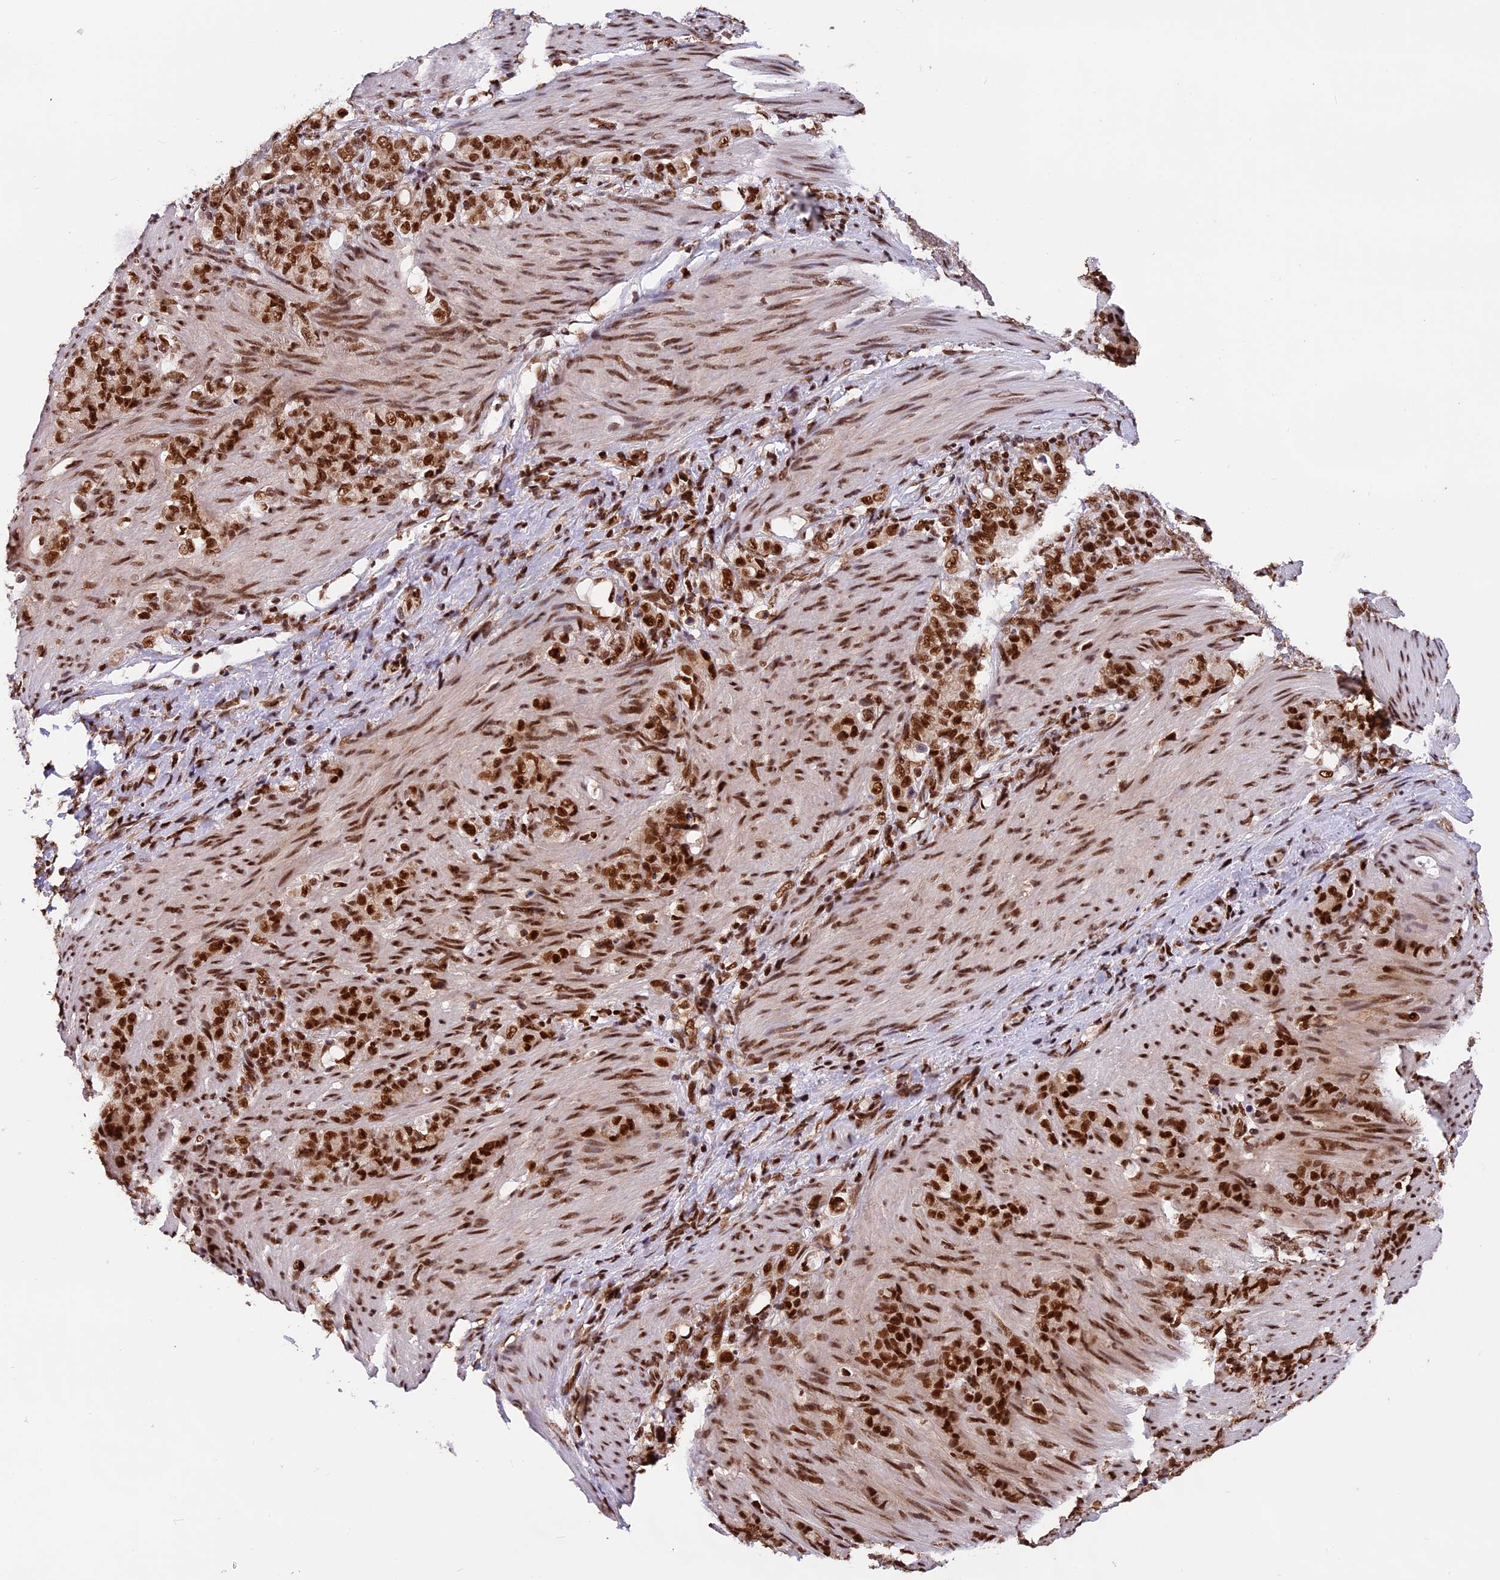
{"staining": {"intensity": "strong", "quantity": ">75%", "location": "nuclear"}, "tissue": "stomach cancer", "cell_type": "Tumor cells", "image_type": "cancer", "snomed": [{"axis": "morphology", "description": "Adenocarcinoma, NOS"}, {"axis": "topography", "description": "Stomach"}], "caption": "The micrograph demonstrates immunohistochemical staining of stomach cancer. There is strong nuclear staining is seen in approximately >75% of tumor cells.", "gene": "RAMAC", "patient": {"sex": "female", "age": 79}}